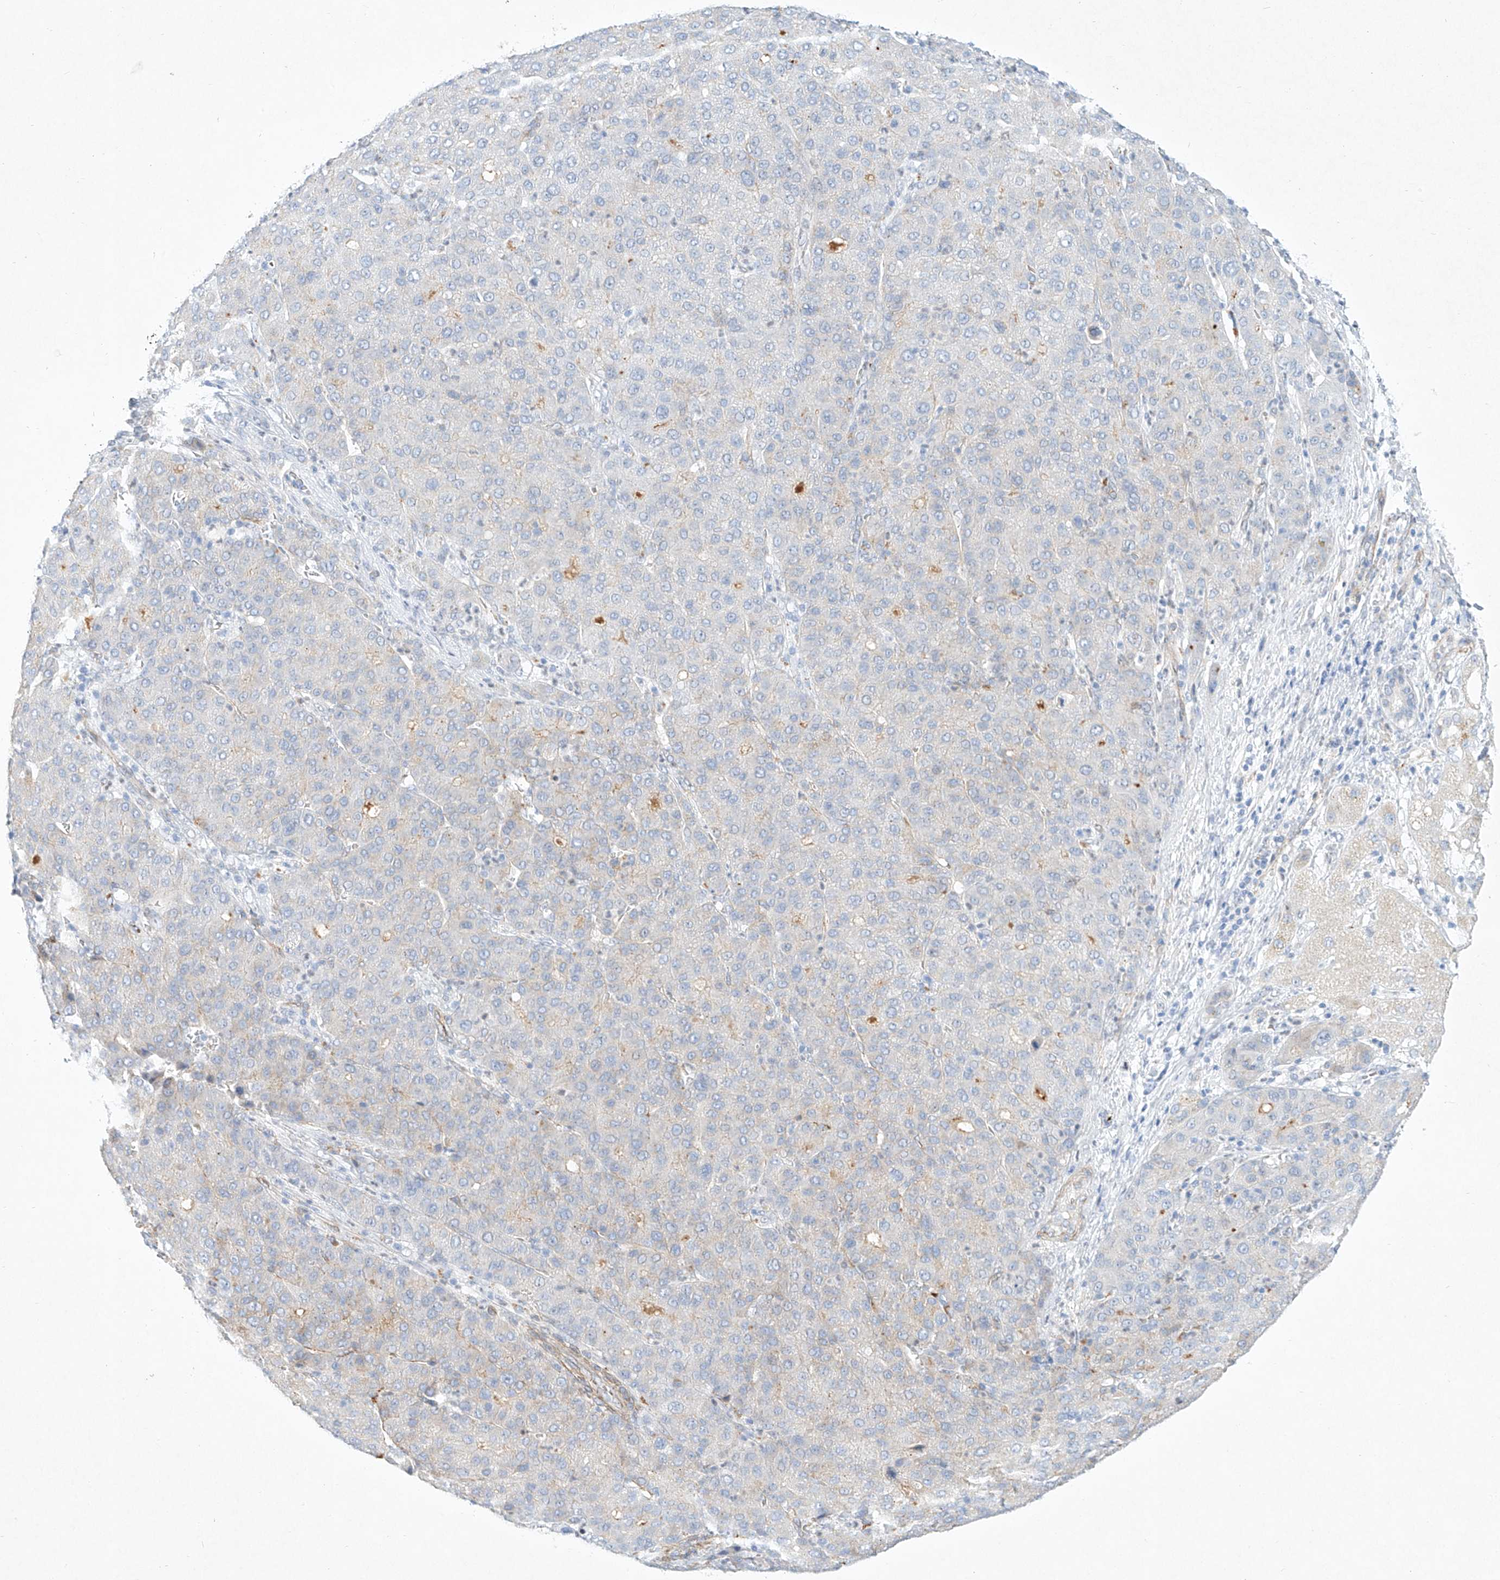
{"staining": {"intensity": "negative", "quantity": "none", "location": "none"}, "tissue": "liver cancer", "cell_type": "Tumor cells", "image_type": "cancer", "snomed": [{"axis": "morphology", "description": "Carcinoma, Hepatocellular, NOS"}, {"axis": "topography", "description": "Liver"}], "caption": "Tumor cells are negative for protein expression in human hepatocellular carcinoma (liver).", "gene": "REEP2", "patient": {"sex": "male", "age": 65}}